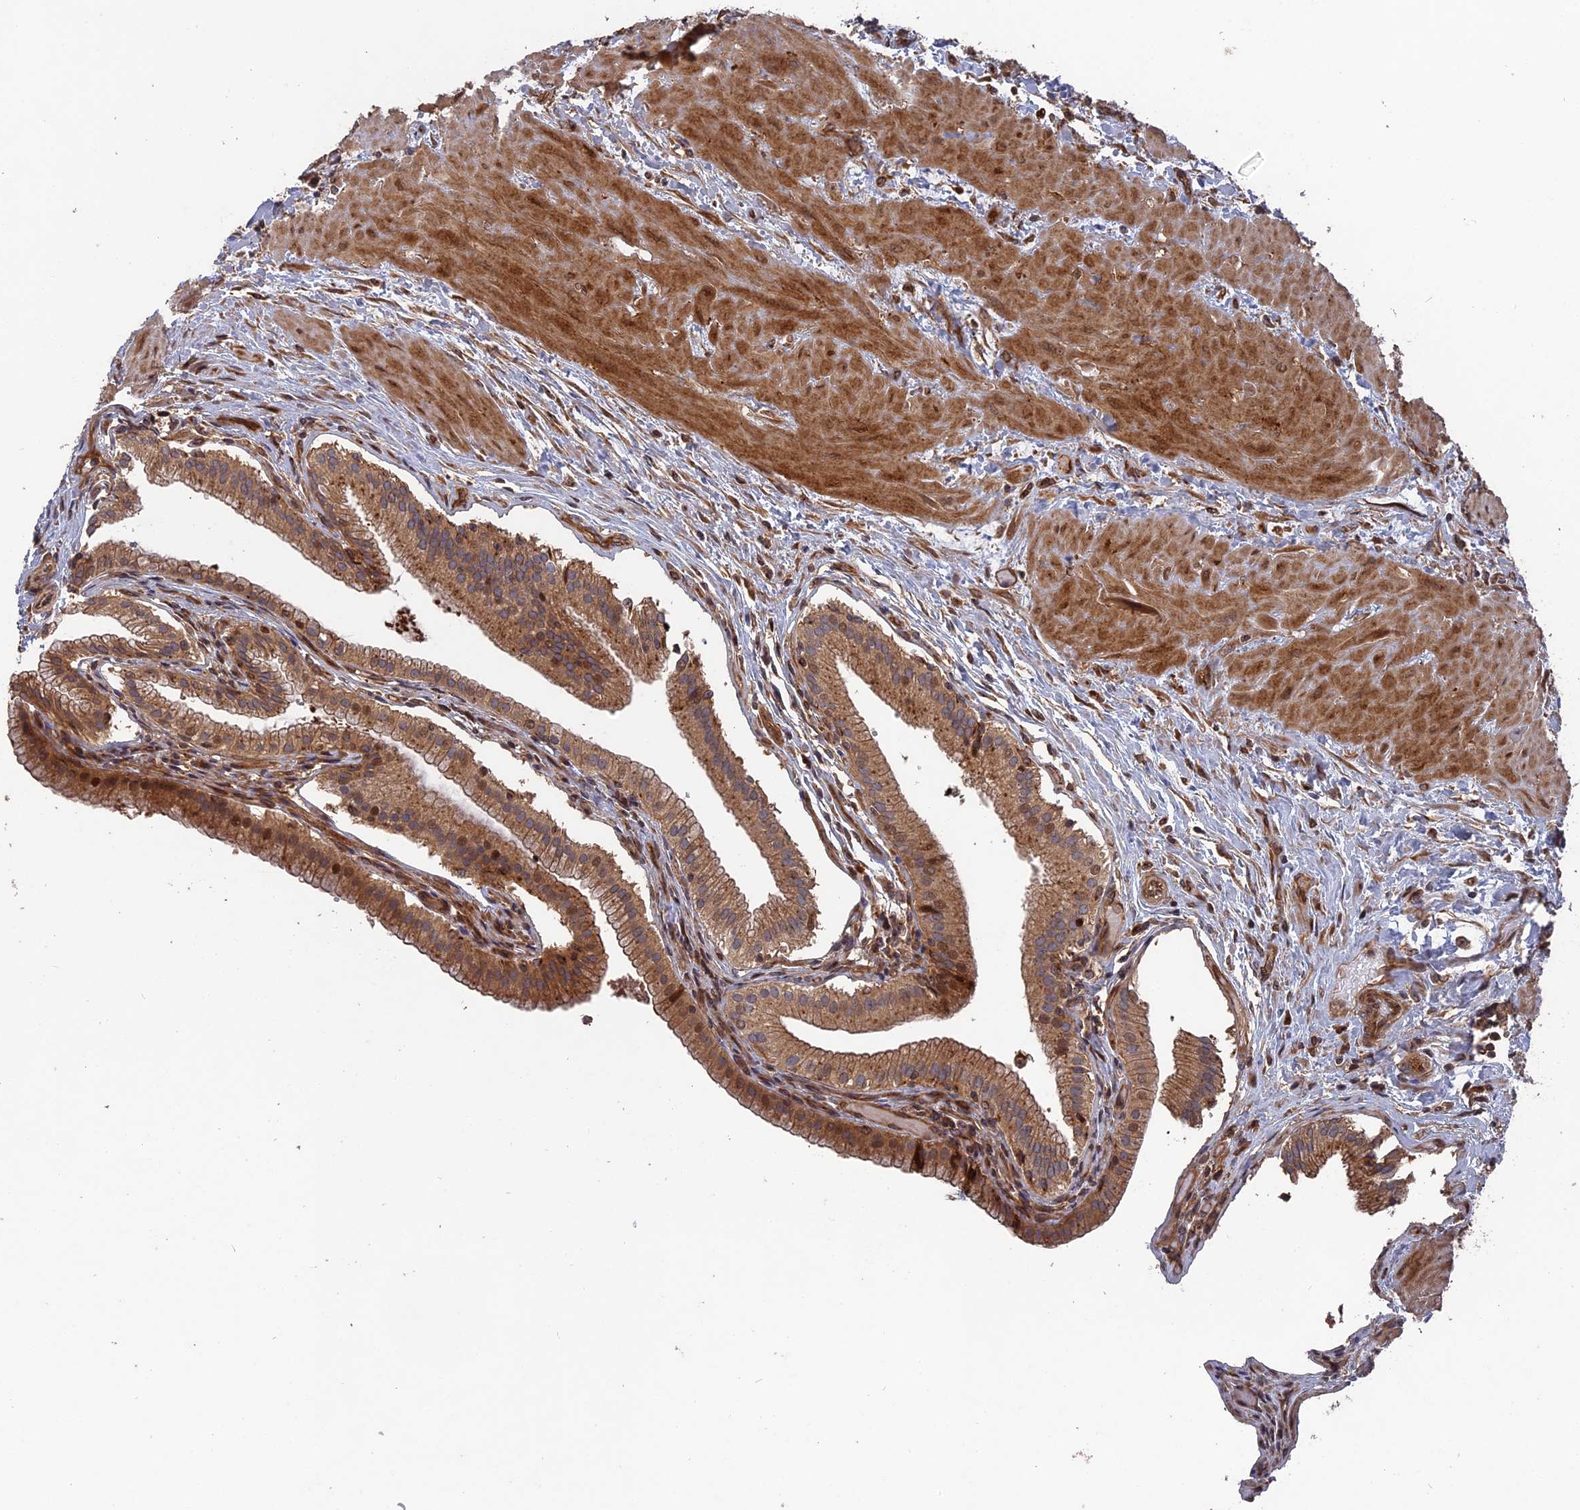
{"staining": {"intensity": "moderate", "quantity": ">75%", "location": "cytoplasmic/membranous"}, "tissue": "gallbladder", "cell_type": "Glandular cells", "image_type": "normal", "snomed": [{"axis": "morphology", "description": "Normal tissue, NOS"}, {"axis": "topography", "description": "Gallbladder"}], "caption": "This micrograph reveals immunohistochemistry staining of benign gallbladder, with medium moderate cytoplasmic/membranous positivity in about >75% of glandular cells.", "gene": "DEF8", "patient": {"sex": "male", "age": 24}}